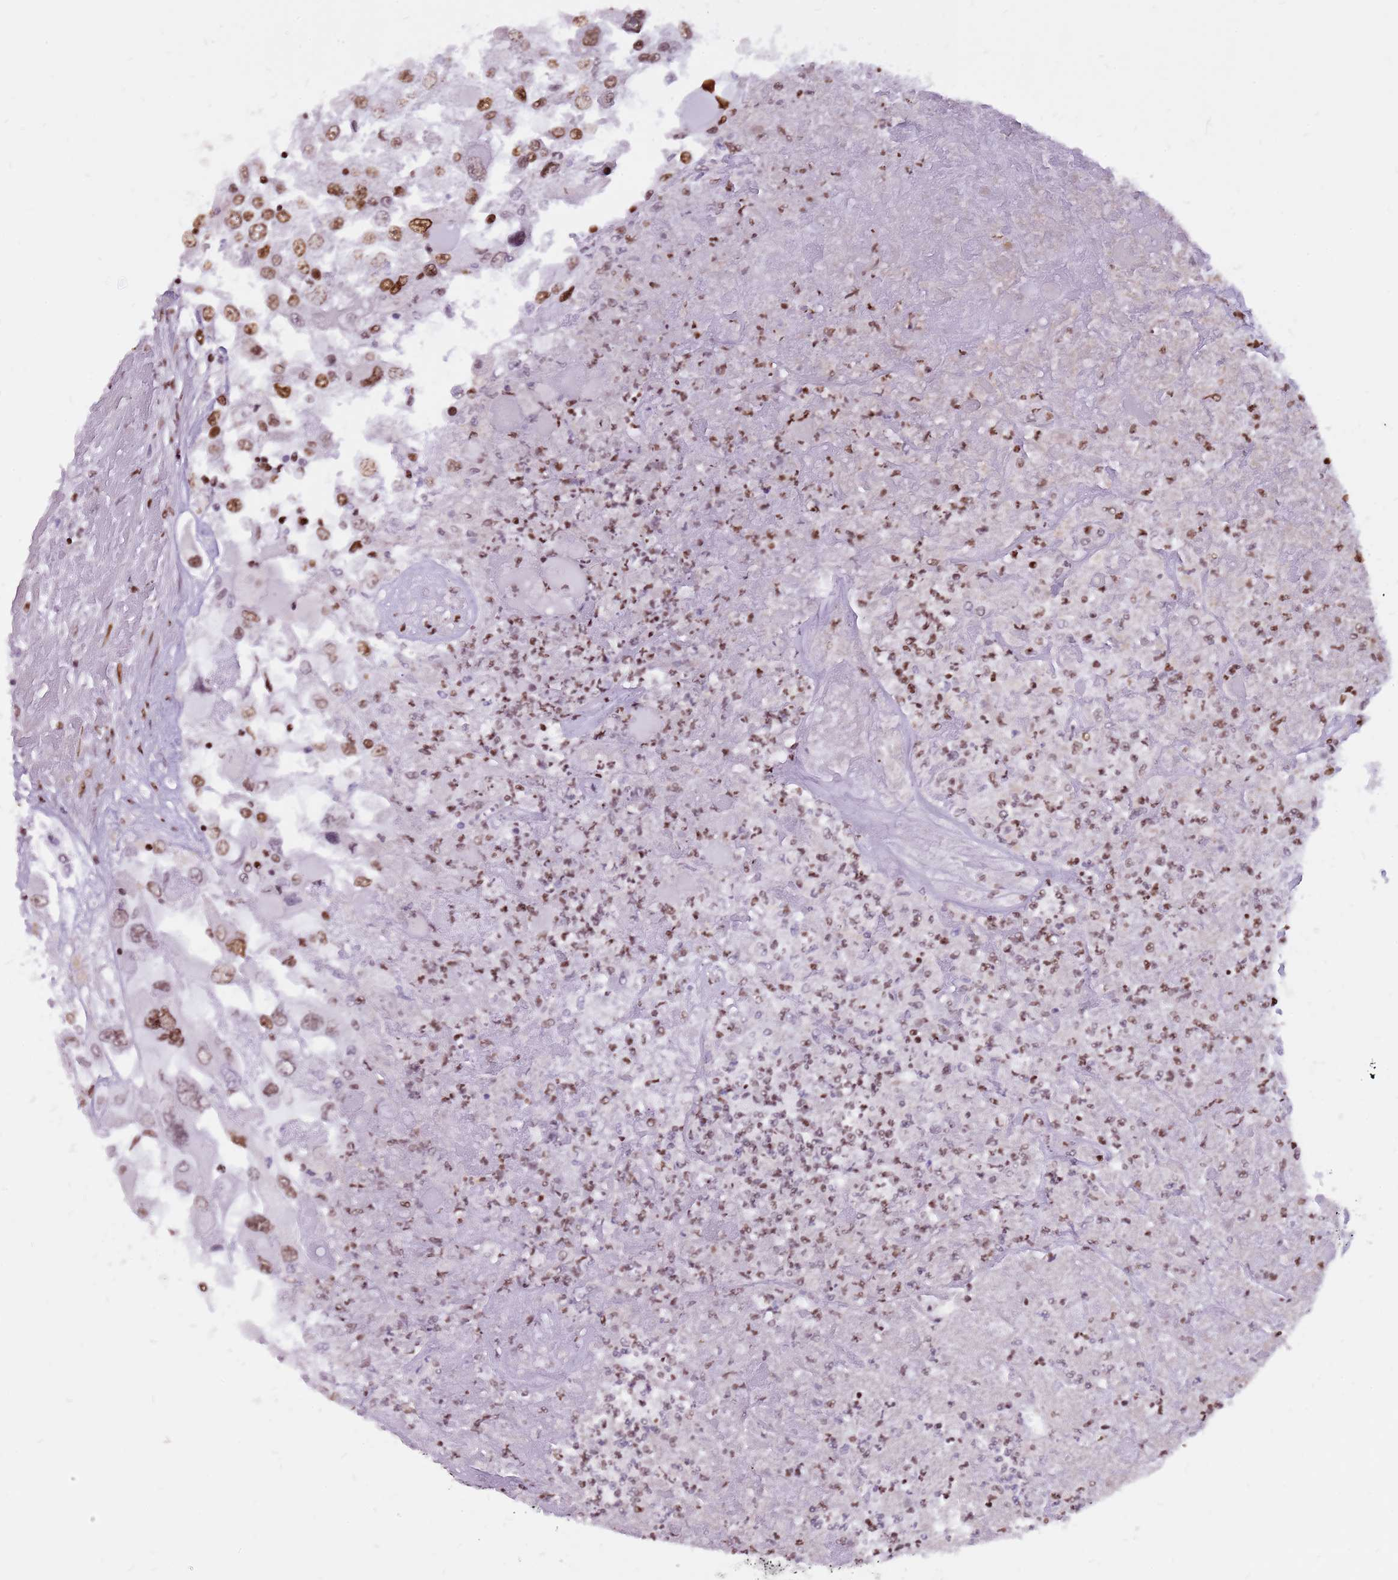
{"staining": {"intensity": "moderate", "quantity": ">75%", "location": "nuclear"}, "tissue": "renal cancer", "cell_type": "Tumor cells", "image_type": "cancer", "snomed": [{"axis": "morphology", "description": "Adenocarcinoma, NOS"}, {"axis": "topography", "description": "Kidney"}], "caption": "Protein staining demonstrates moderate nuclear expression in about >75% of tumor cells in renal adenocarcinoma.", "gene": "WASHC4", "patient": {"sex": "female", "age": 52}}